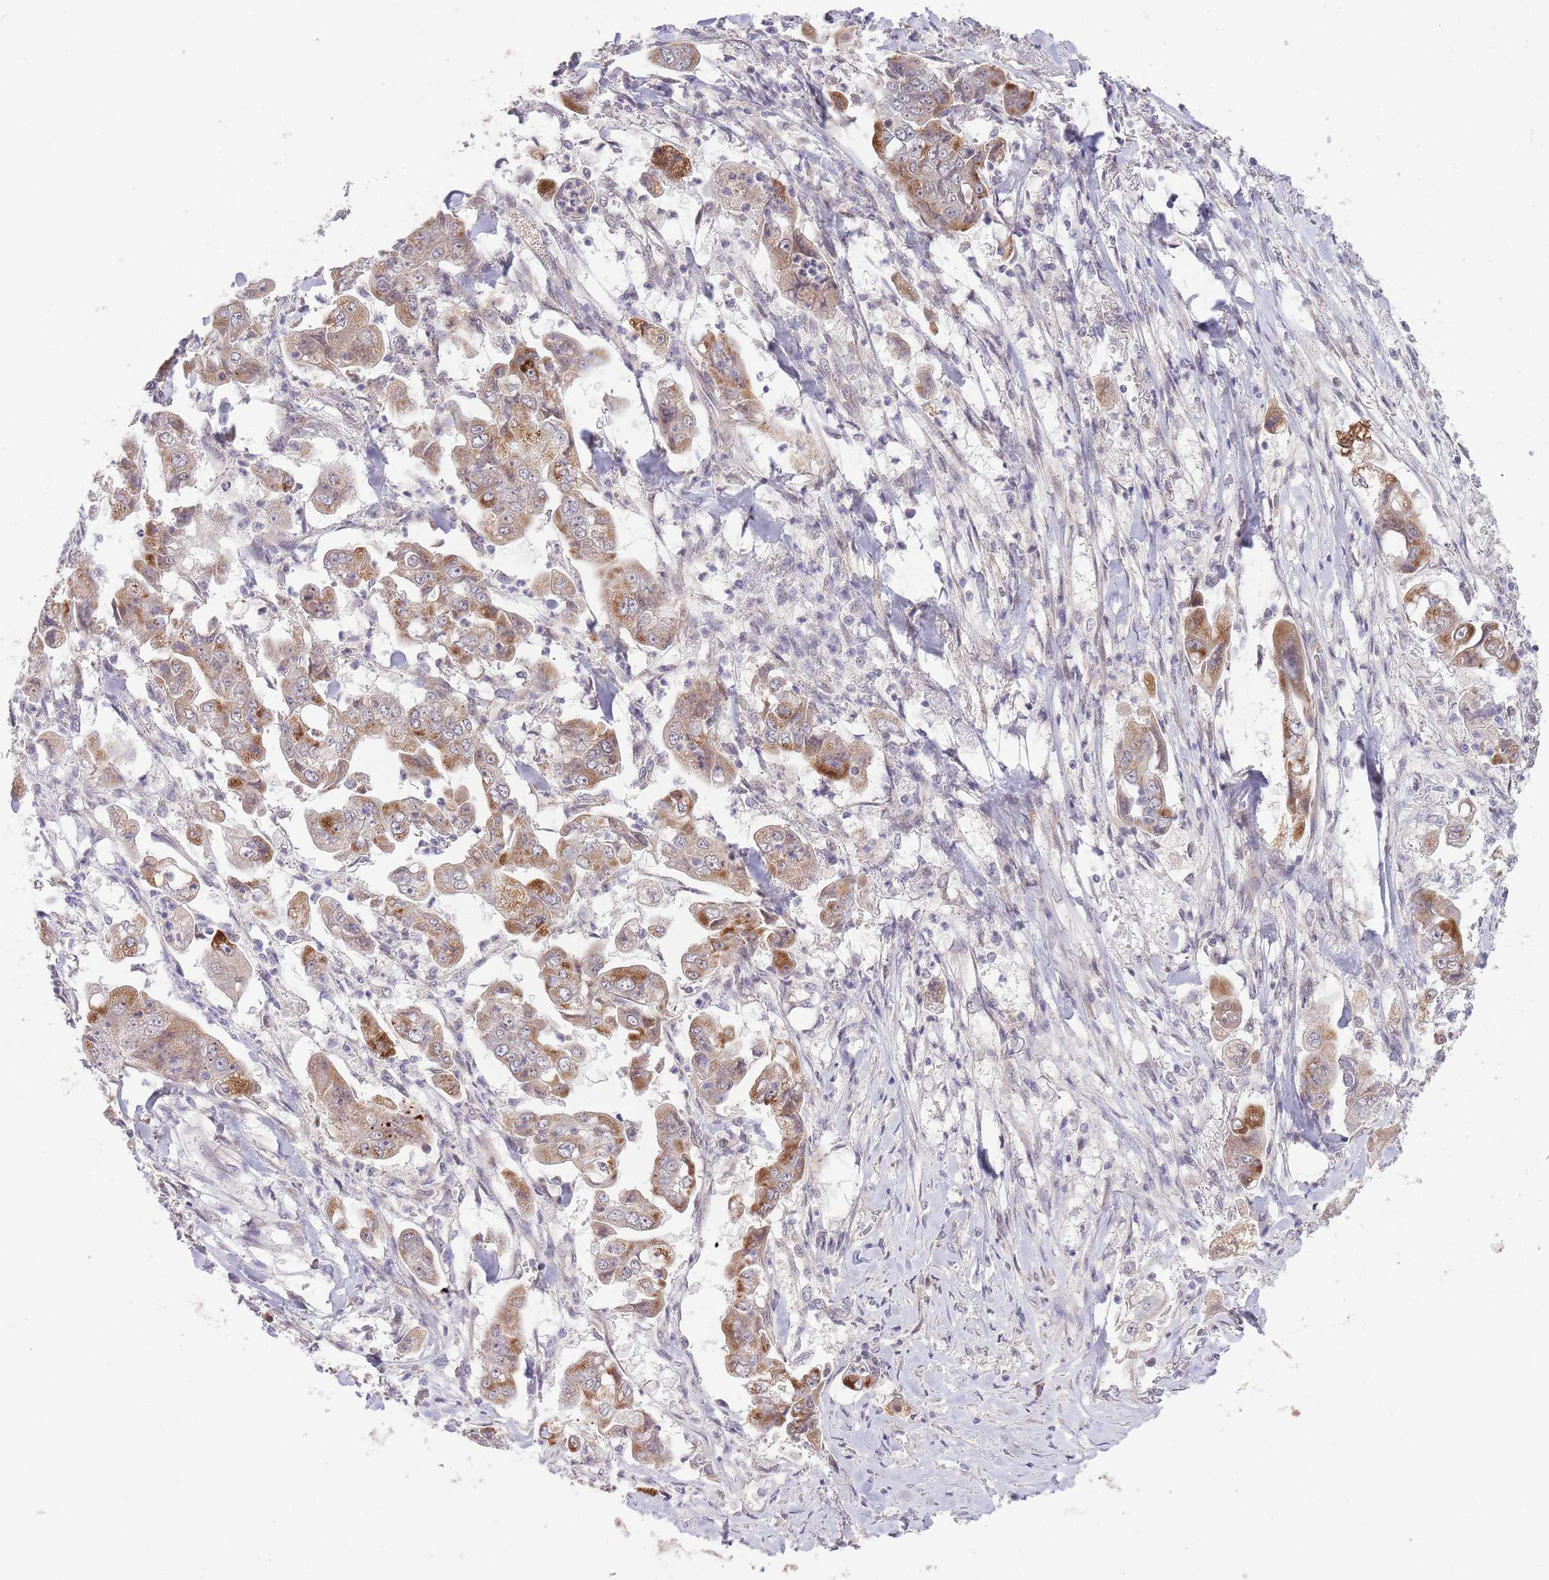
{"staining": {"intensity": "moderate", "quantity": ">75%", "location": "cytoplasmic/membranous"}, "tissue": "stomach cancer", "cell_type": "Tumor cells", "image_type": "cancer", "snomed": [{"axis": "morphology", "description": "Adenocarcinoma, NOS"}, {"axis": "topography", "description": "Stomach"}], "caption": "Immunohistochemistry (IHC) of stomach adenocarcinoma demonstrates medium levels of moderate cytoplasmic/membranous staining in approximately >75% of tumor cells.", "gene": "ELOA2", "patient": {"sex": "male", "age": 62}}